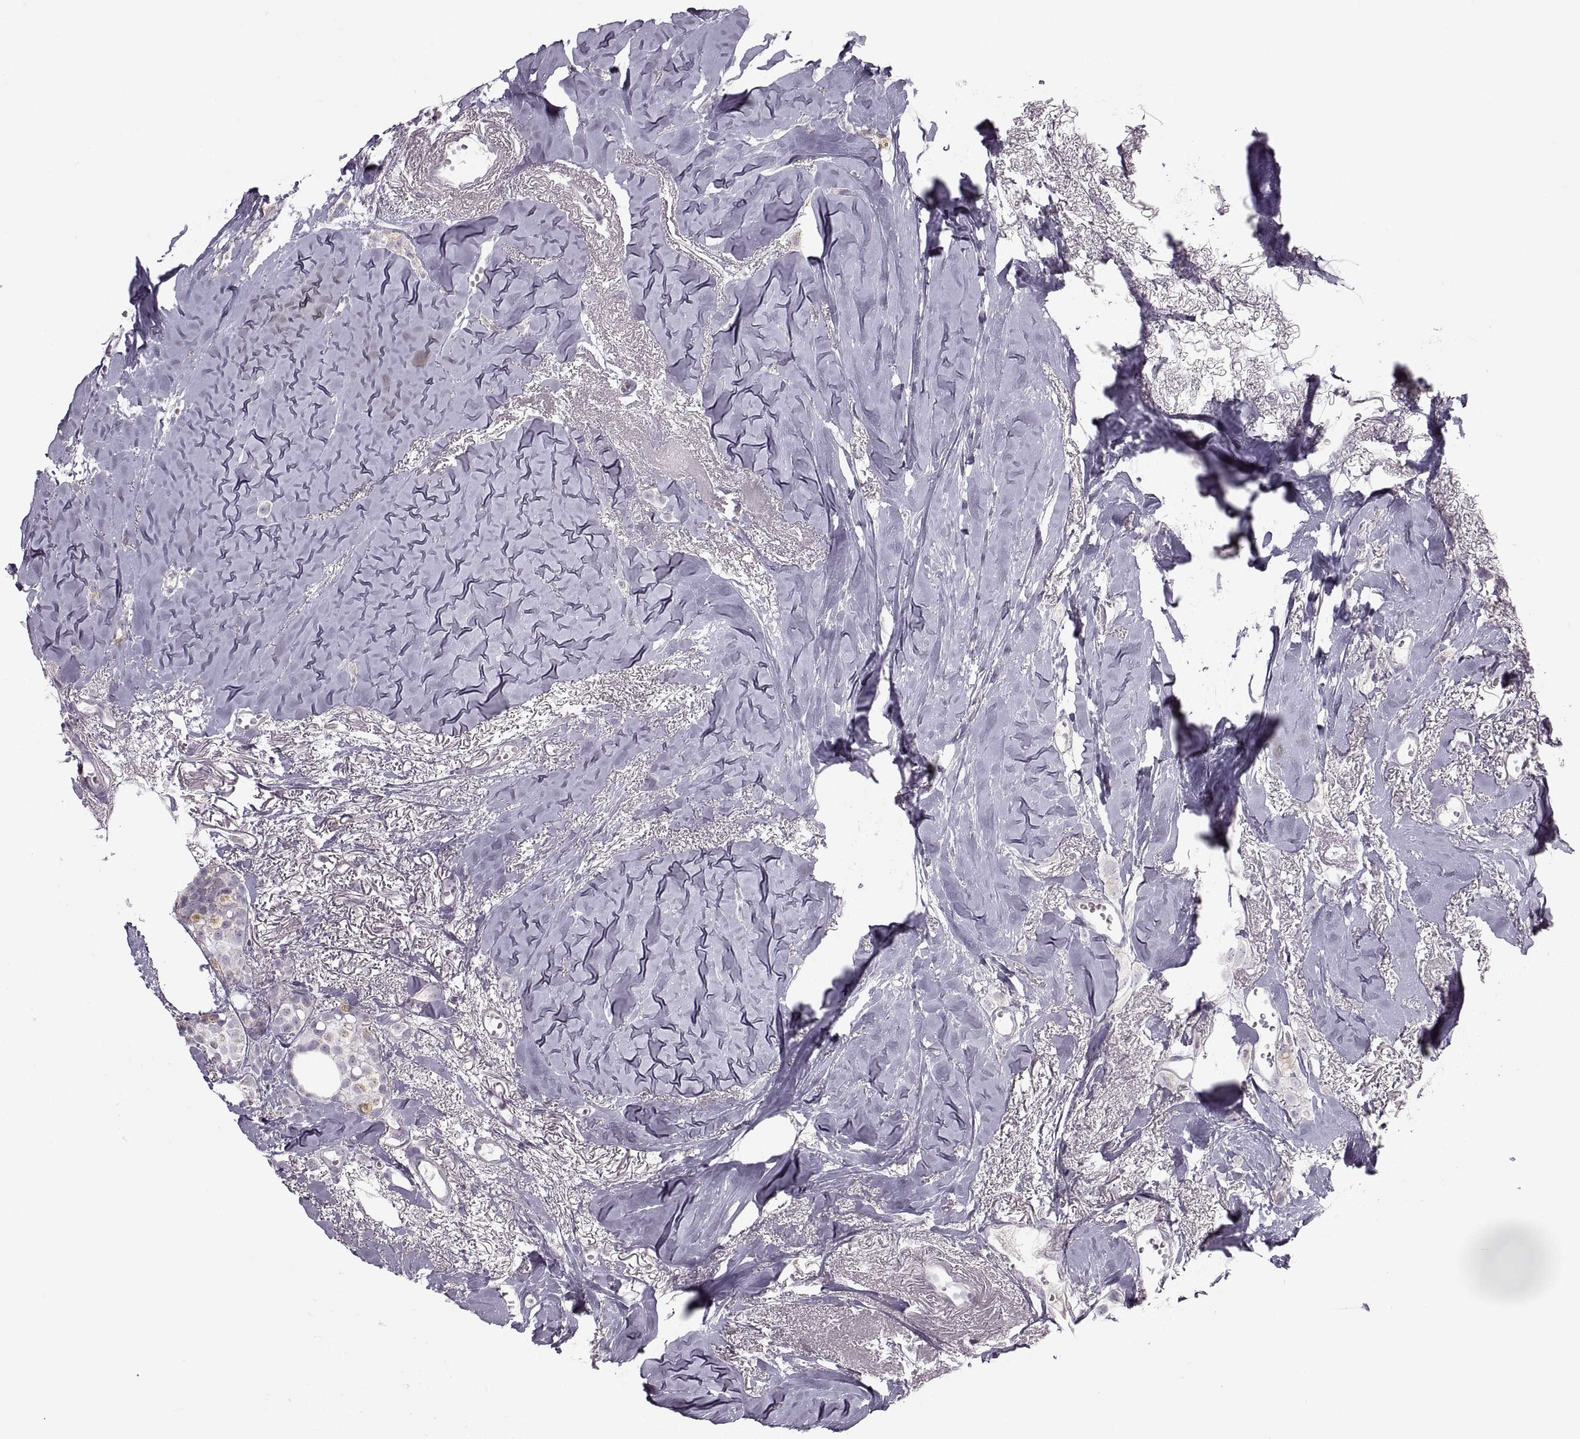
{"staining": {"intensity": "negative", "quantity": "none", "location": "none"}, "tissue": "breast cancer", "cell_type": "Tumor cells", "image_type": "cancer", "snomed": [{"axis": "morphology", "description": "Duct carcinoma"}, {"axis": "topography", "description": "Breast"}], "caption": "Human breast cancer stained for a protein using IHC demonstrates no staining in tumor cells.", "gene": "PIERCE1", "patient": {"sex": "female", "age": 85}}